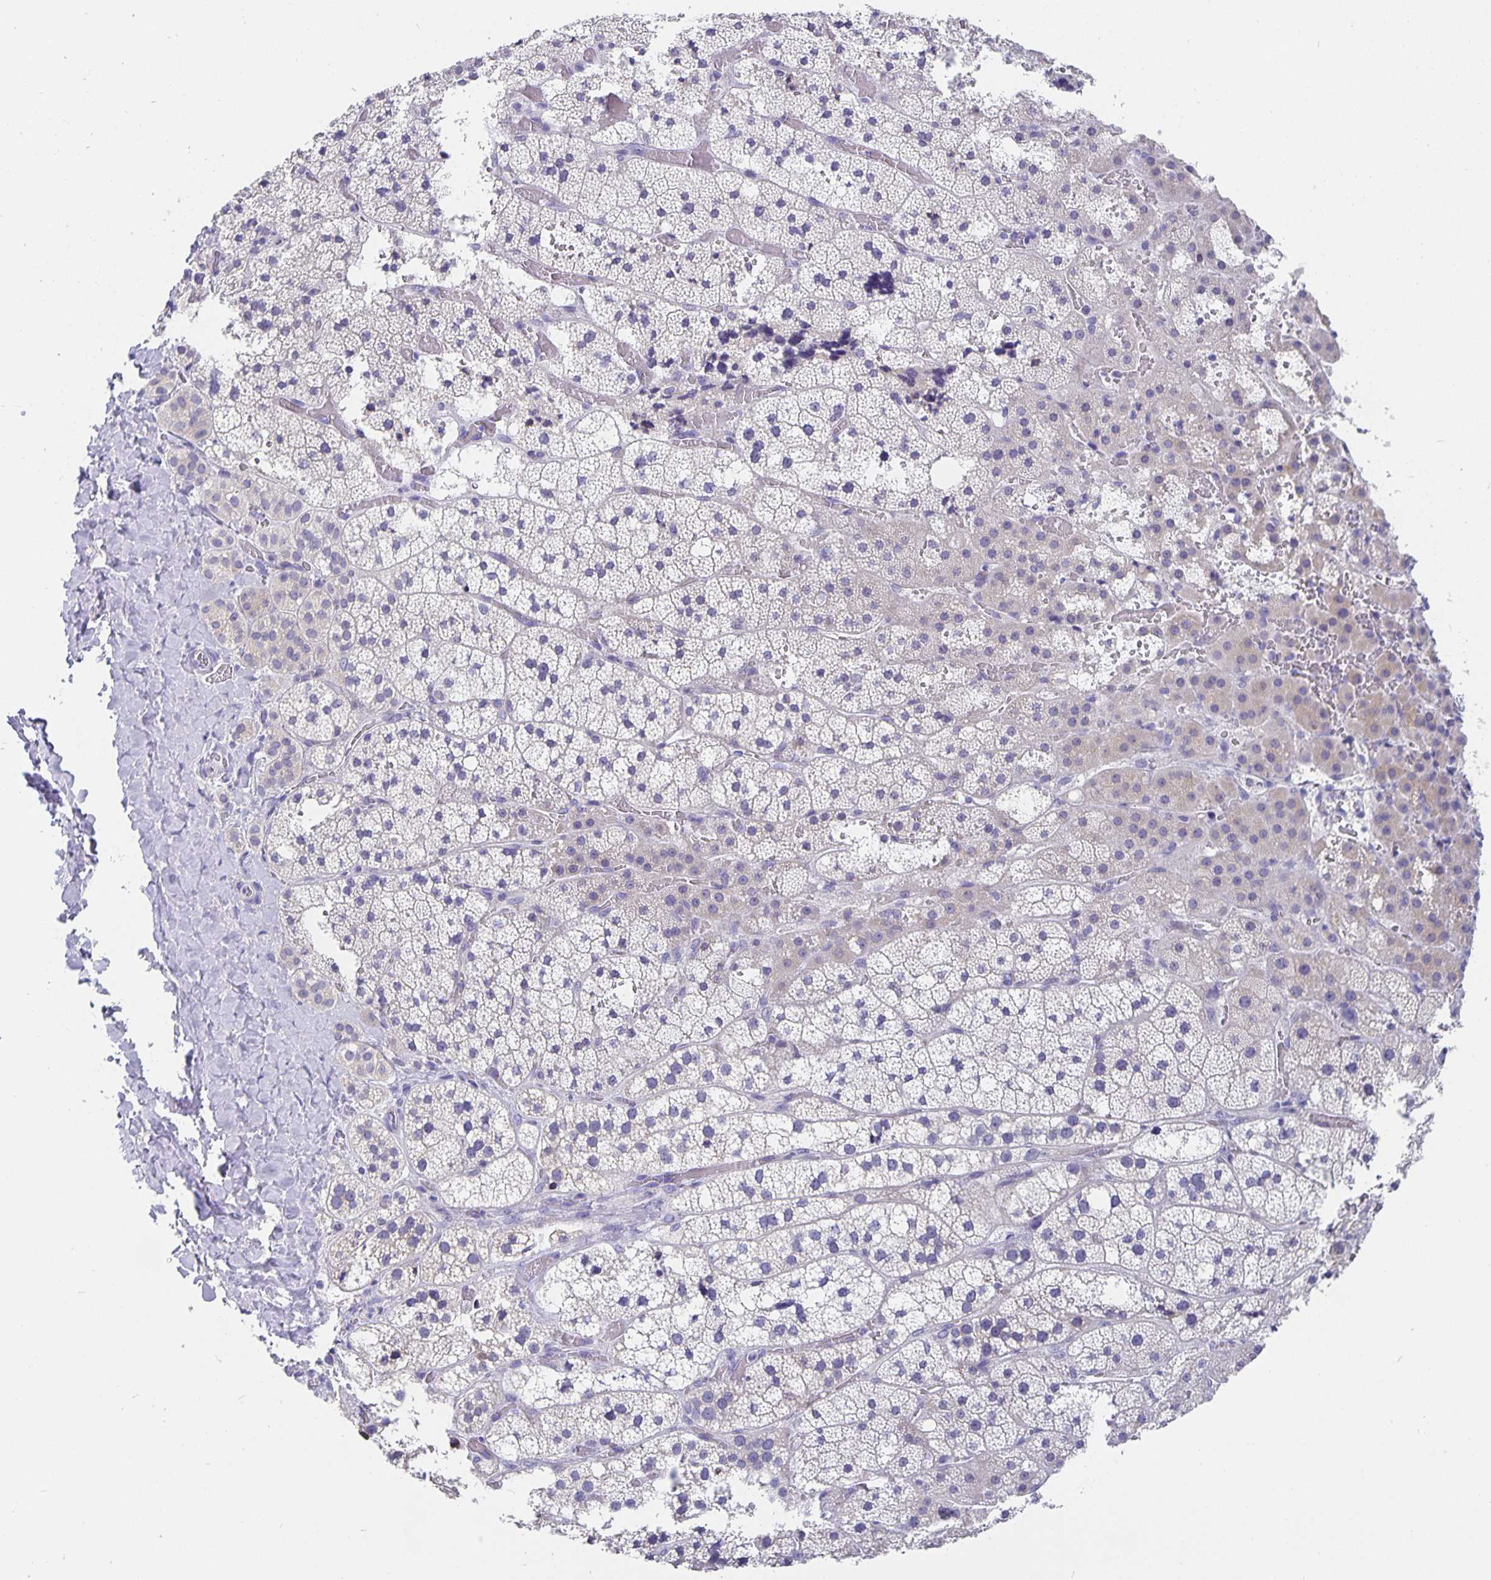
{"staining": {"intensity": "negative", "quantity": "none", "location": "none"}, "tissue": "adrenal gland", "cell_type": "Glandular cells", "image_type": "normal", "snomed": [{"axis": "morphology", "description": "Normal tissue, NOS"}, {"axis": "topography", "description": "Adrenal gland"}], "caption": "Image shows no significant protein expression in glandular cells of benign adrenal gland.", "gene": "CFAP74", "patient": {"sex": "male", "age": 53}}